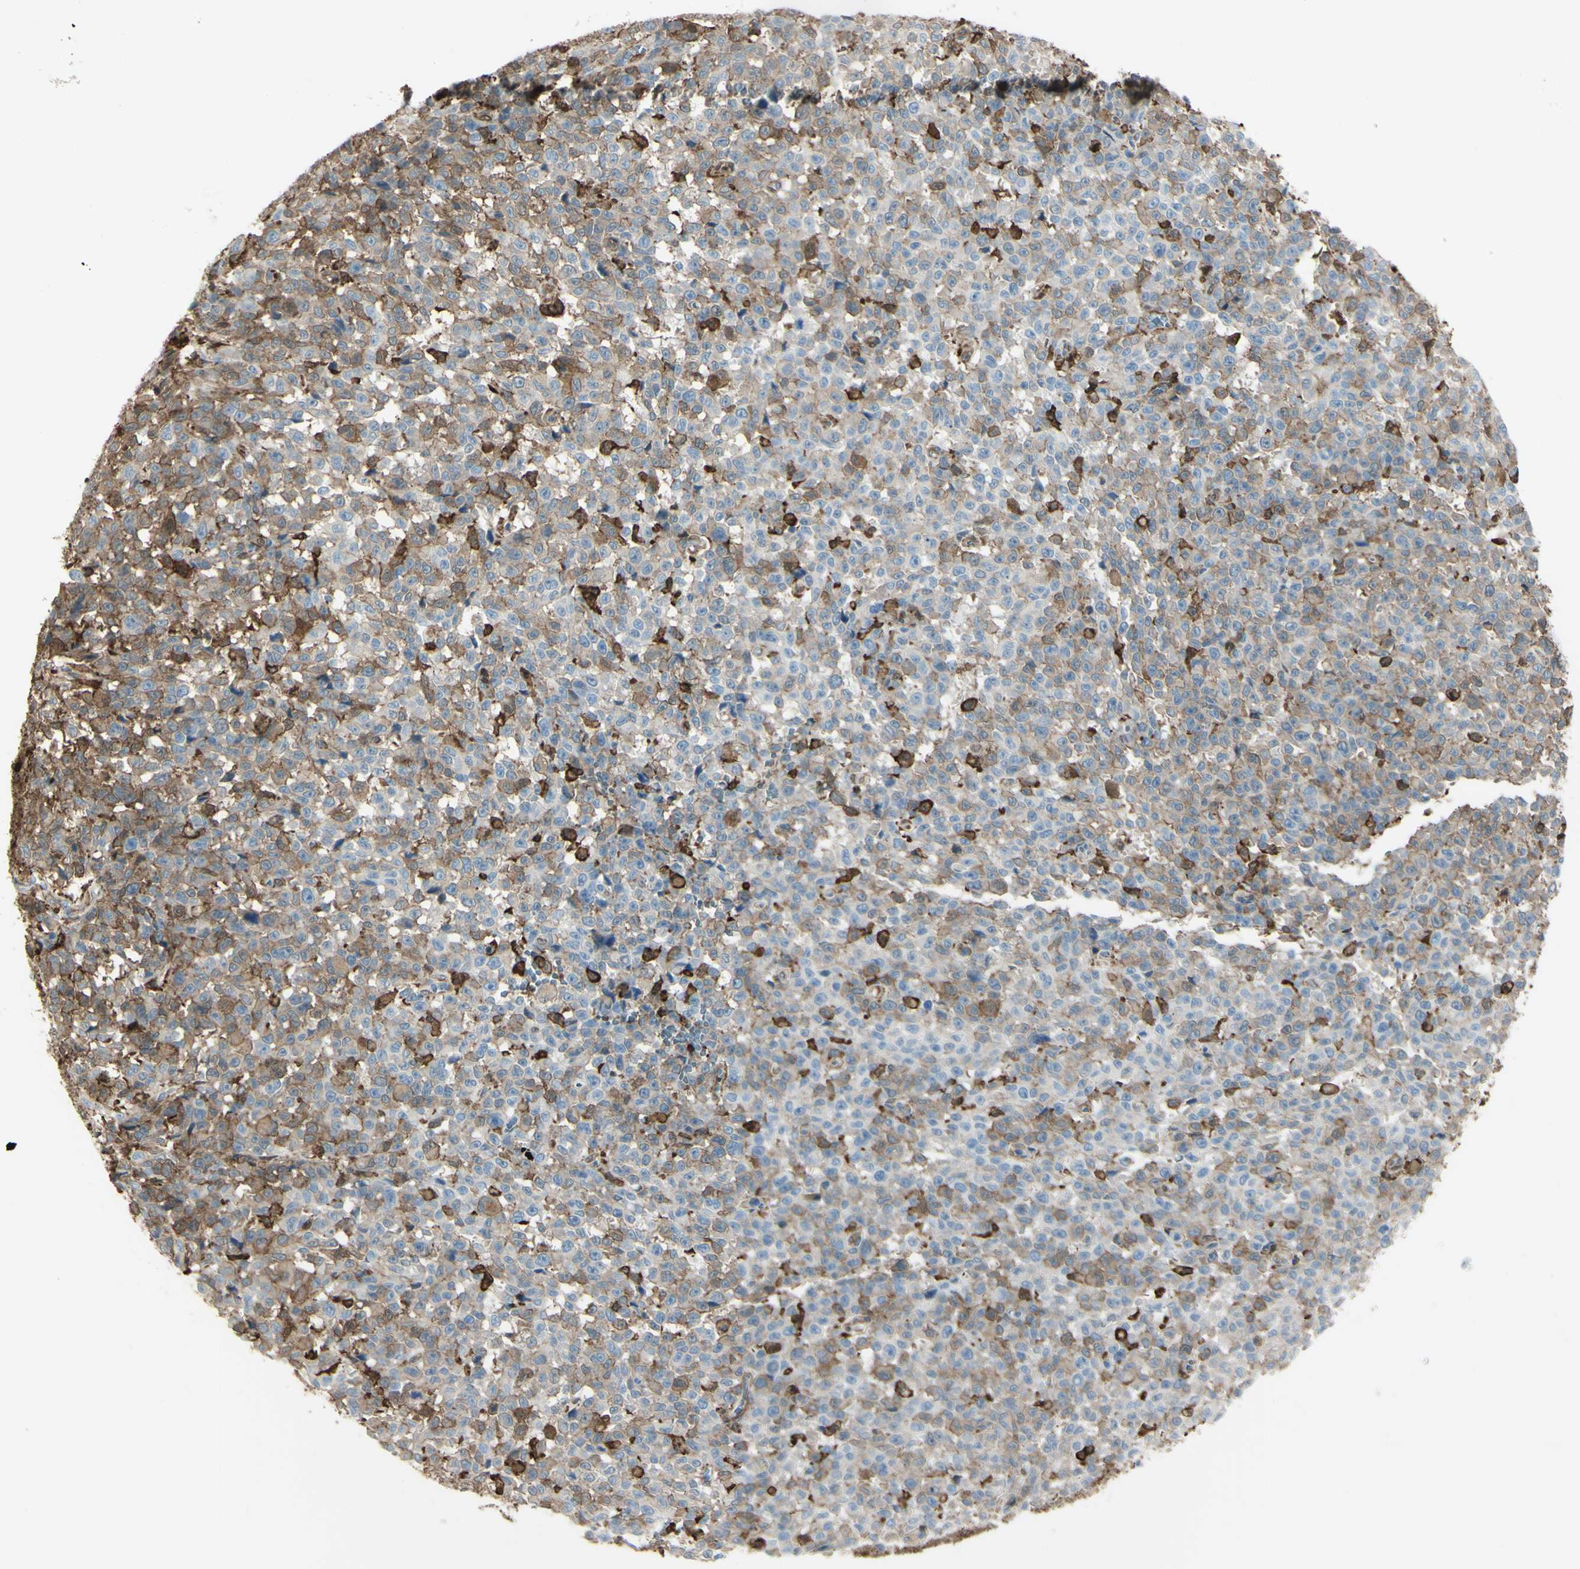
{"staining": {"intensity": "weak", "quantity": "25%-75%", "location": "cytoplasmic/membranous"}, "tissue": "melanoma", "cell_type": "Tumor cells", "image_type": "cancer", "snomed": [{"axis": "morphology", "description": "Malignant melanoma, NOS"}, {"axis": "topography", "description": "Skin"}], "caption": "Protein expression by immunohistochemistry (IHC) demonstrates weak cytoplasmic/membranous staining in approximately 25%-75% of tumor cells in melanoma.", "gene": "GSN", "patient": {"sex": "female", "age": 82}}